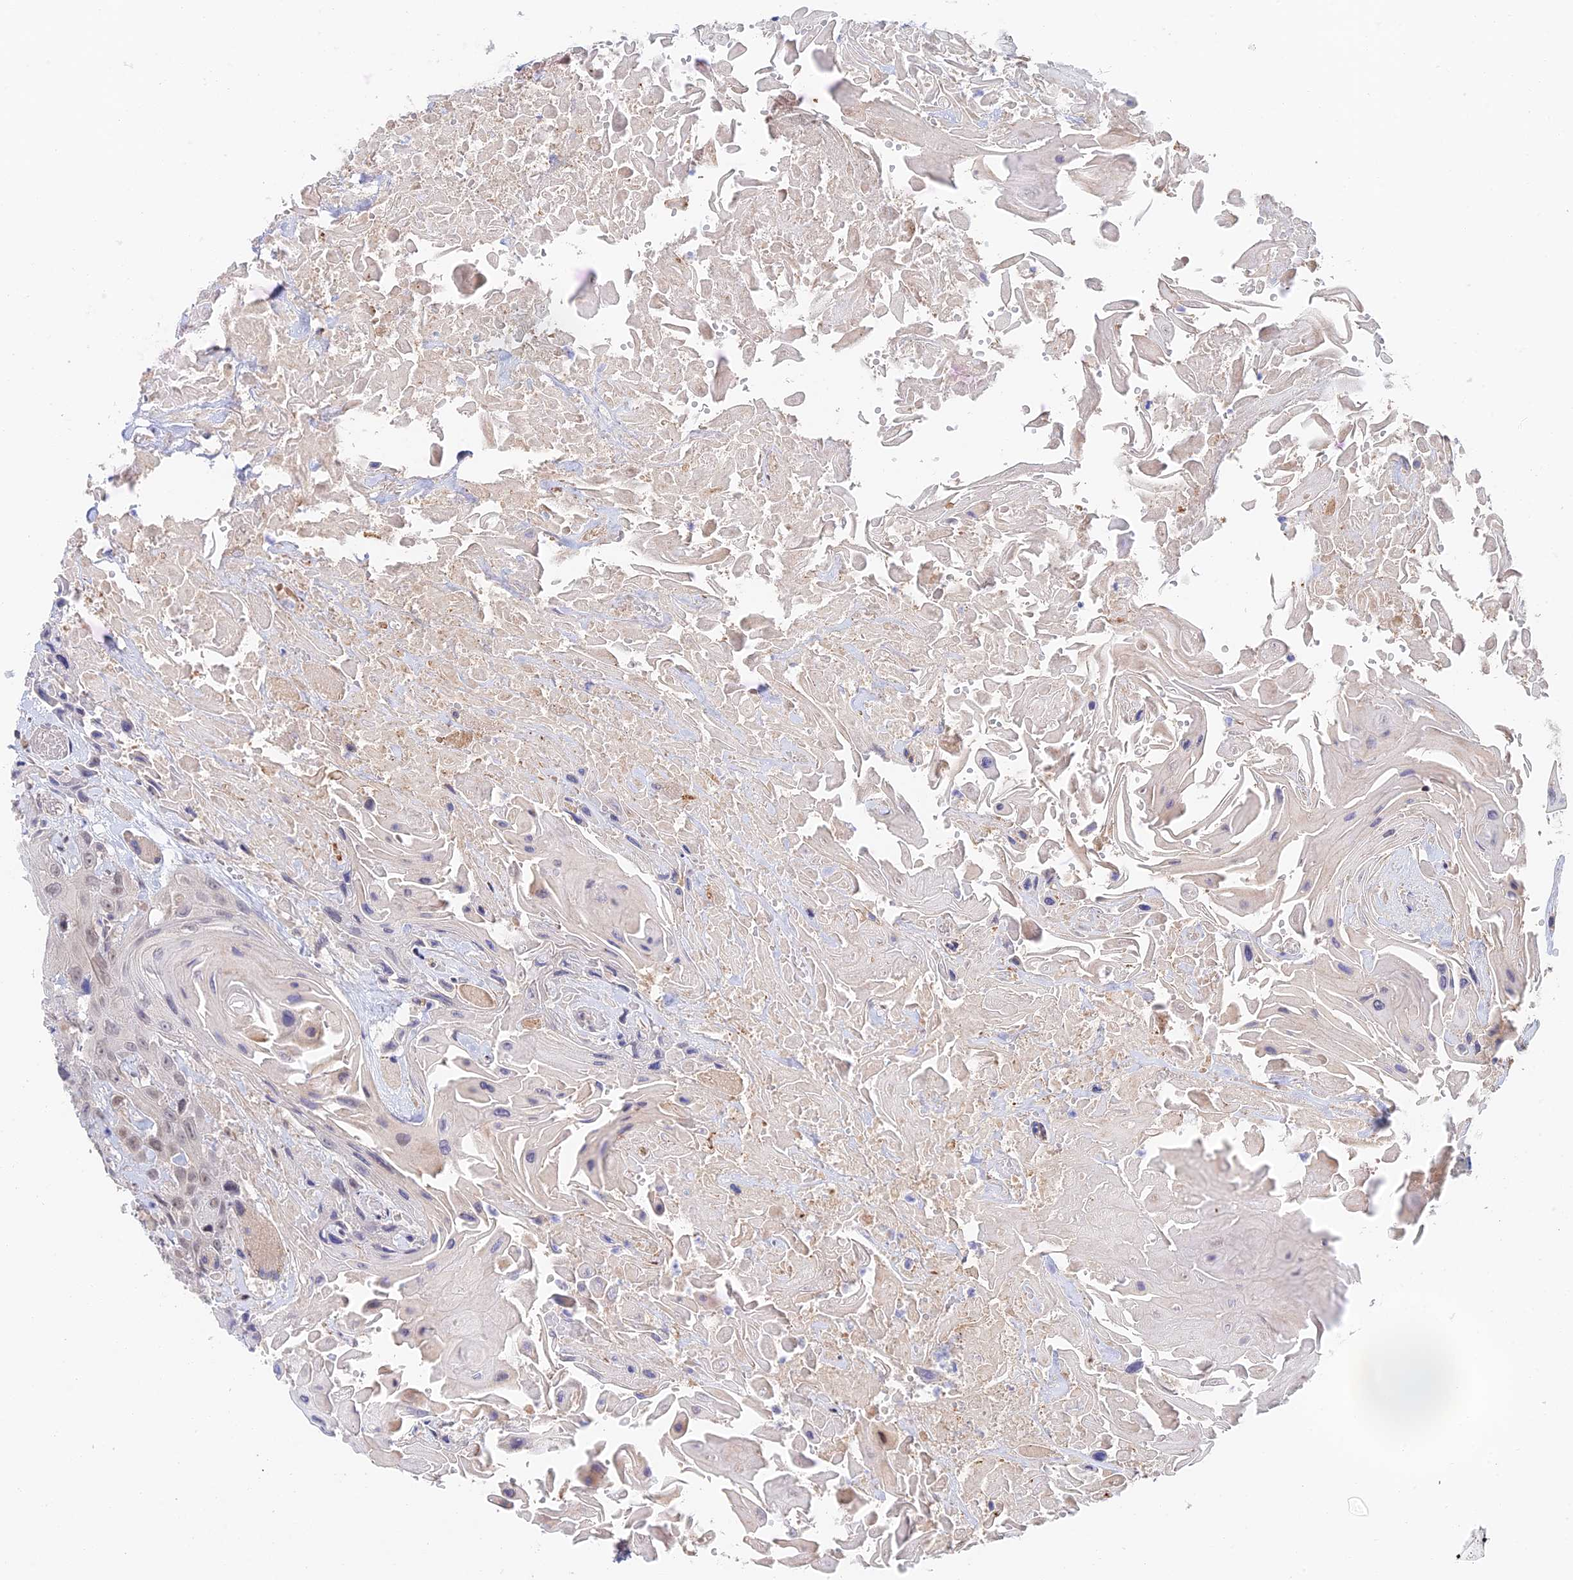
{"staining": {"intensity": "weak", "quantity": "<25%", "location": "nuclear"}, "tissue": "head and neck cancer", "cell_type": "Tumor cells", "image_type": "cancer", "snomed": [{"axis": "morphology", "description": "Squamous cell carcinoma, NOS"}, {"axis": "topography", "description": "Head-Neck"}], "caption": "Tumor cells show no significant staining in head and neck cancer (squamous cell carcinoma).", "gene": "ZUP1", "patient": {"sex": "male", "age": 81}}